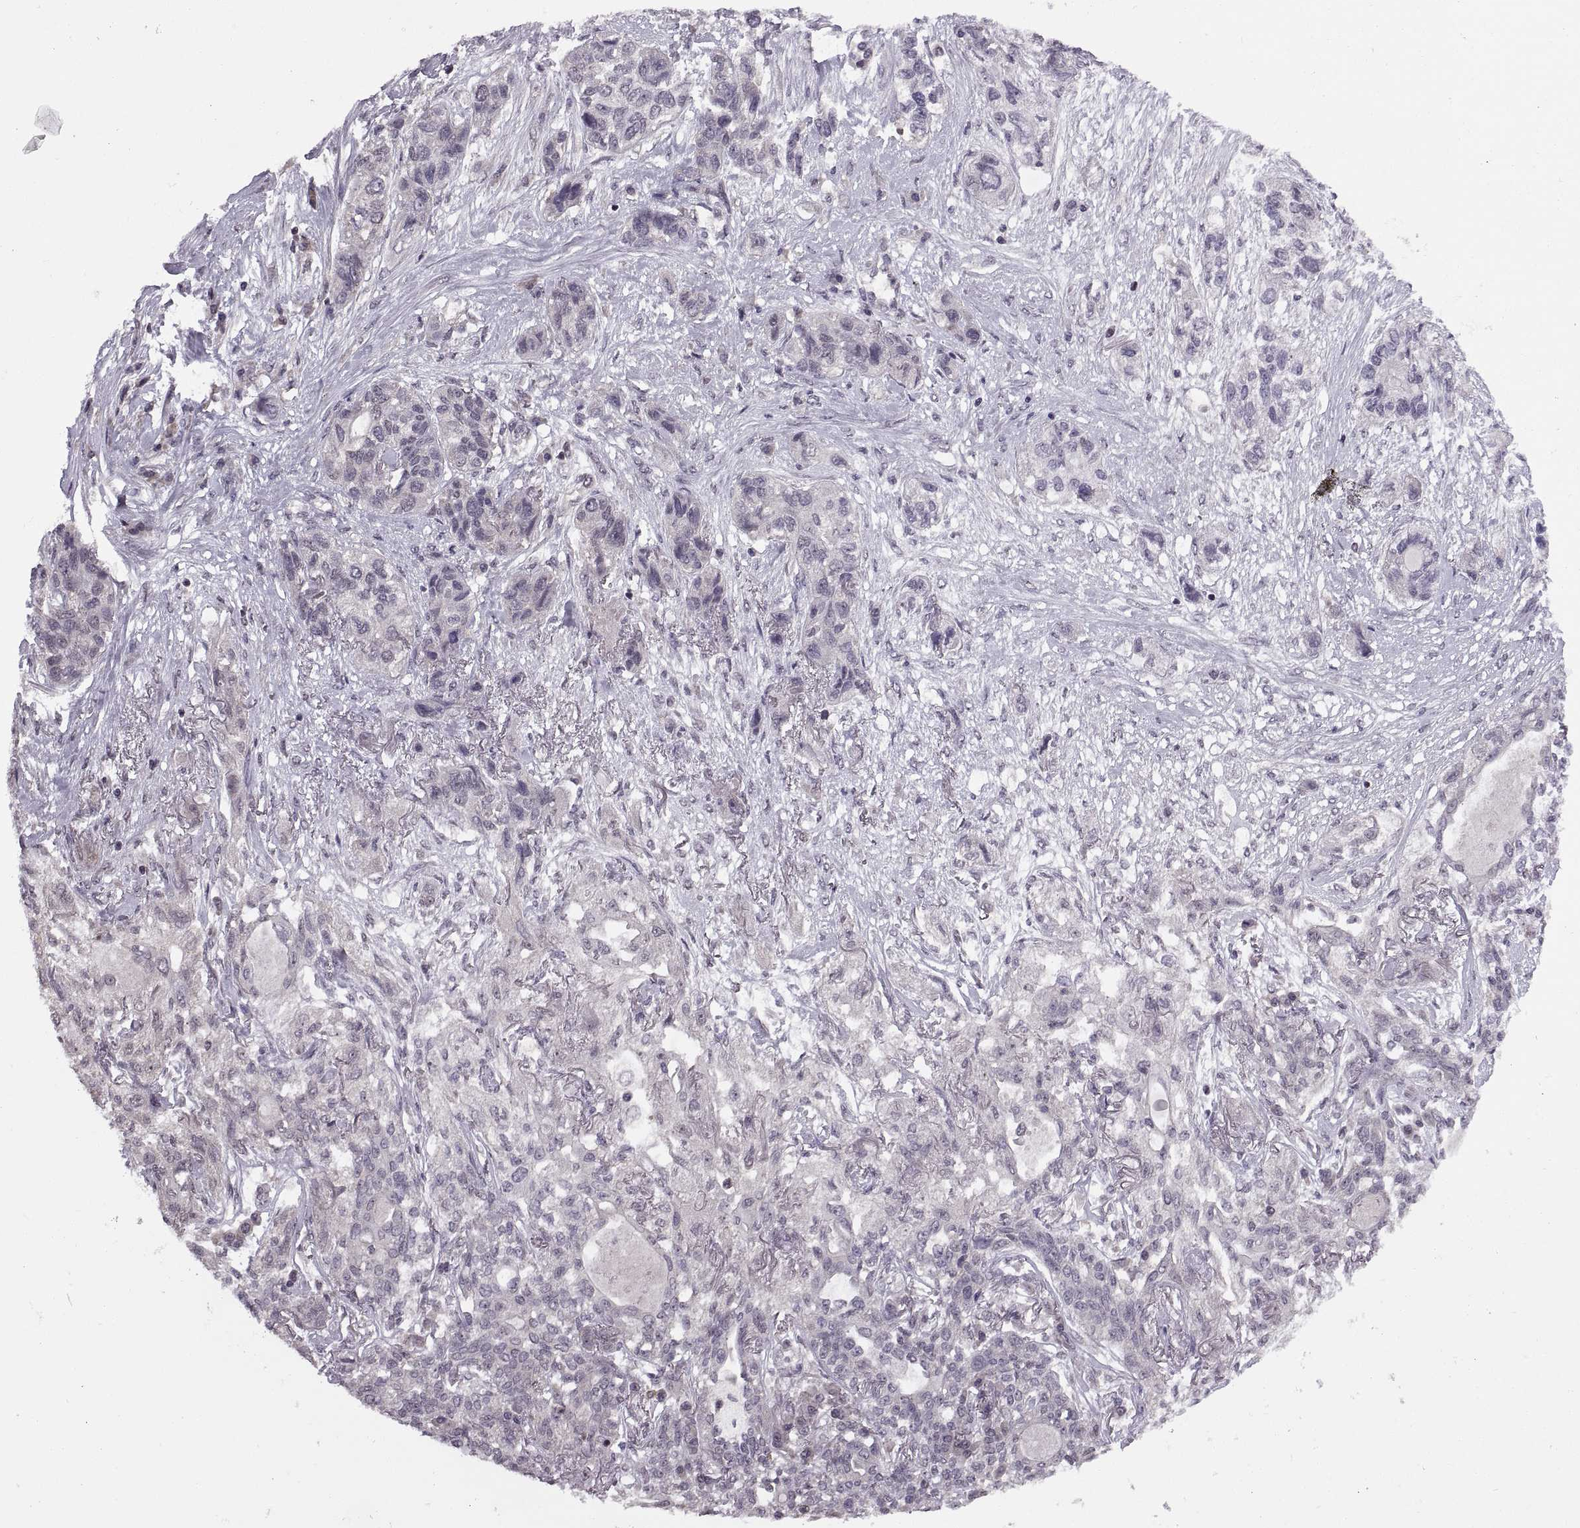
{"staining": {"intensity": "negative", "quantity": "none", "location": "none"}, "tissue": "lung cancer", "cell_type": "Tumor cells", "image_type": "cancer", "snomed": [{"axis": "morphology", "description": "Squamous cell carcinoma, NOS"}, {"axis": "topography", "description": "Lung"}], "caption": "DAB (3,3'-diaminobenzidine) immunohistochemical staining of human lung cancer reveals no significant expression in tumor cells.", "gene": "INTS3", "patient": {"sex": "female", "age": 70}}